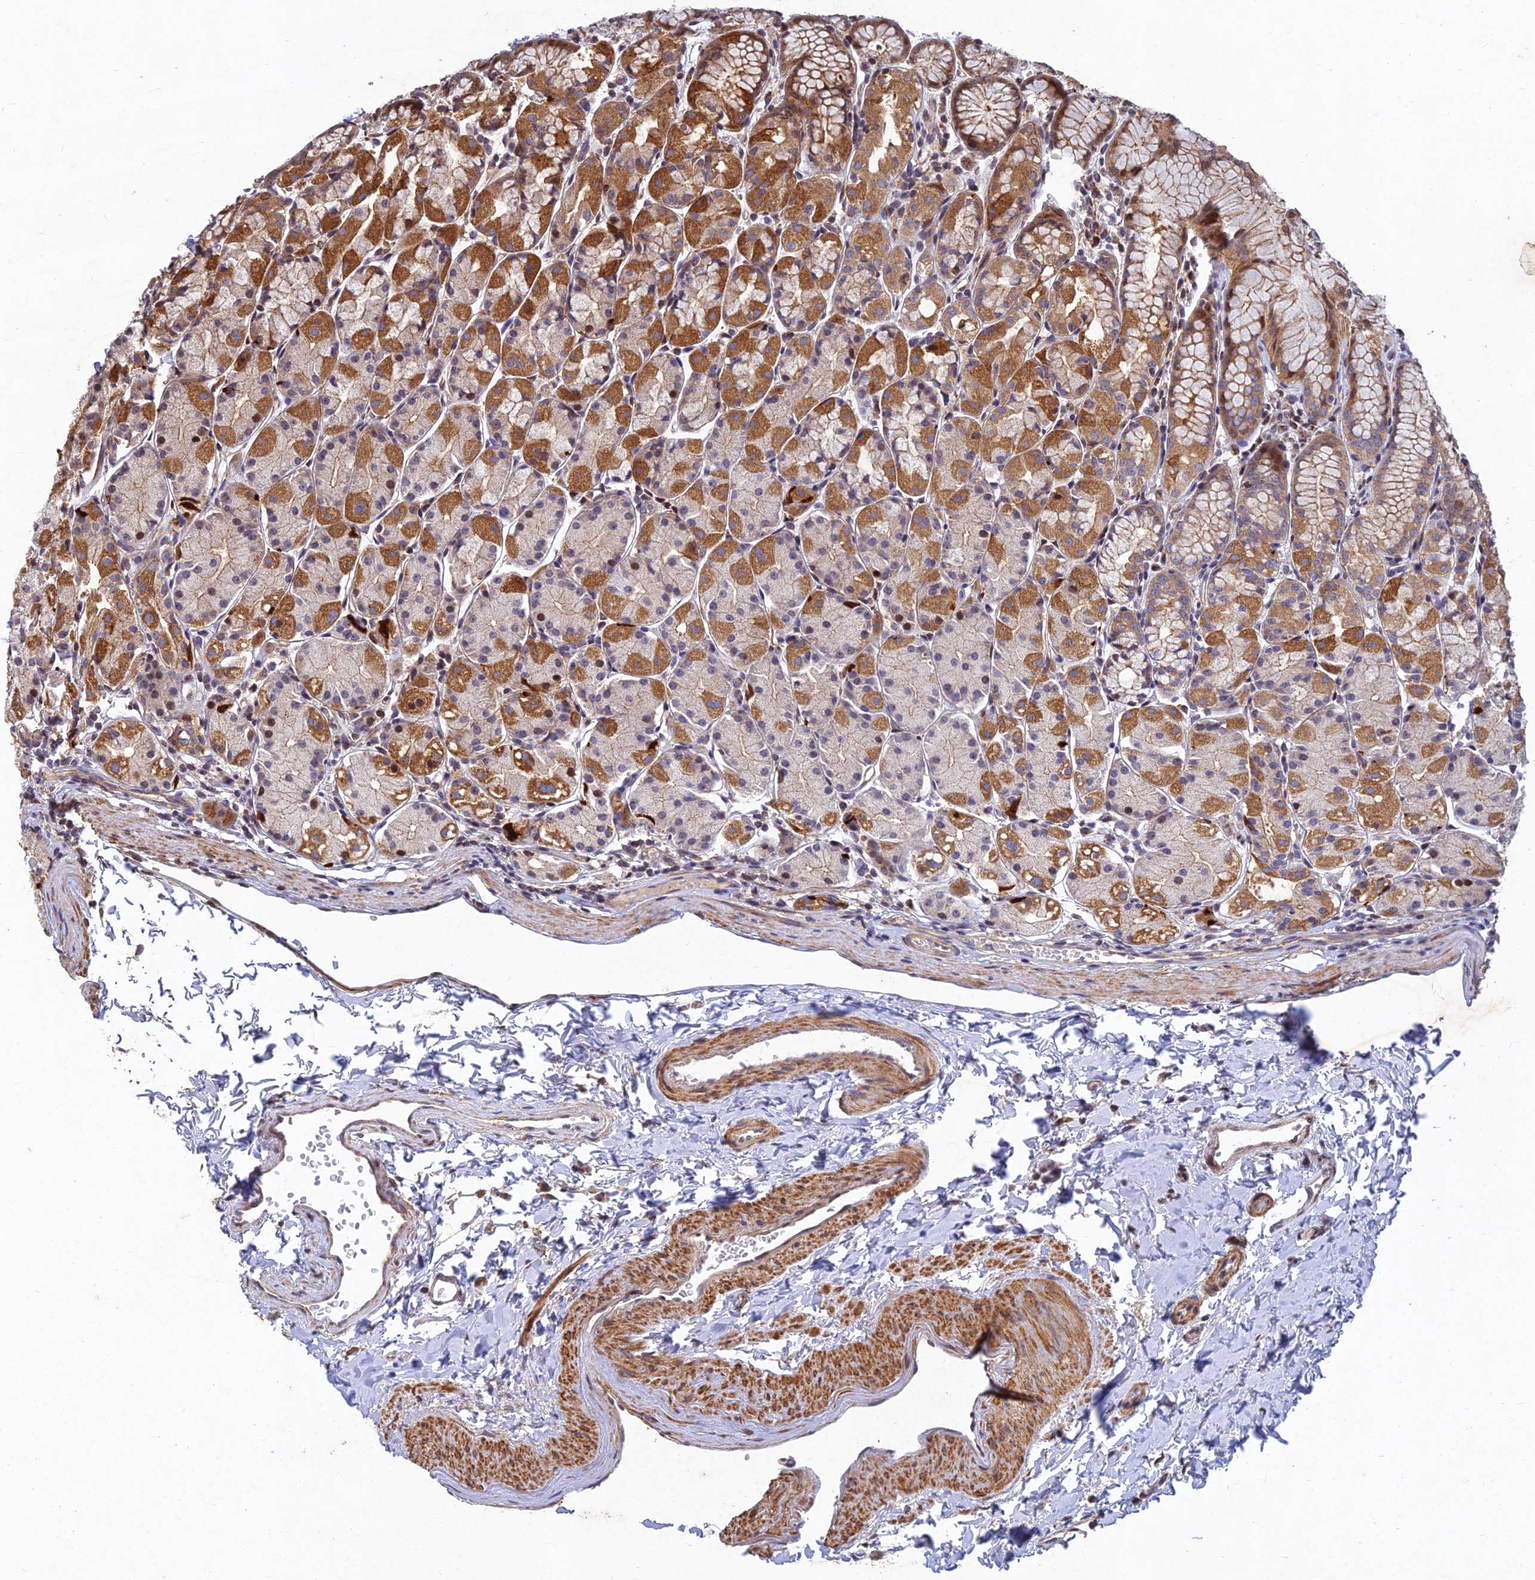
{"staining": {"intensity": "moderate", "quantity": "25%-75%", "location": "cytoplasmic/membranous,nuclear"}, "tissue": "stomach", "cell_type": "Glandular cells", "image_type": "normal", "snomed": [{"axis": "morphology", "description": "Normal tissue, NOS"}, {"axis": "topography", "description": "Stomach, upper"}], "caption": "This image displays immunohistochemistry staining of benign stomach, with medium moderate cytoplasmic/membranous,nuclear staining in about 25%-75% of glandular cells.", "gene": "RELCH", "patient": {"sex": "male", "age": 47}}